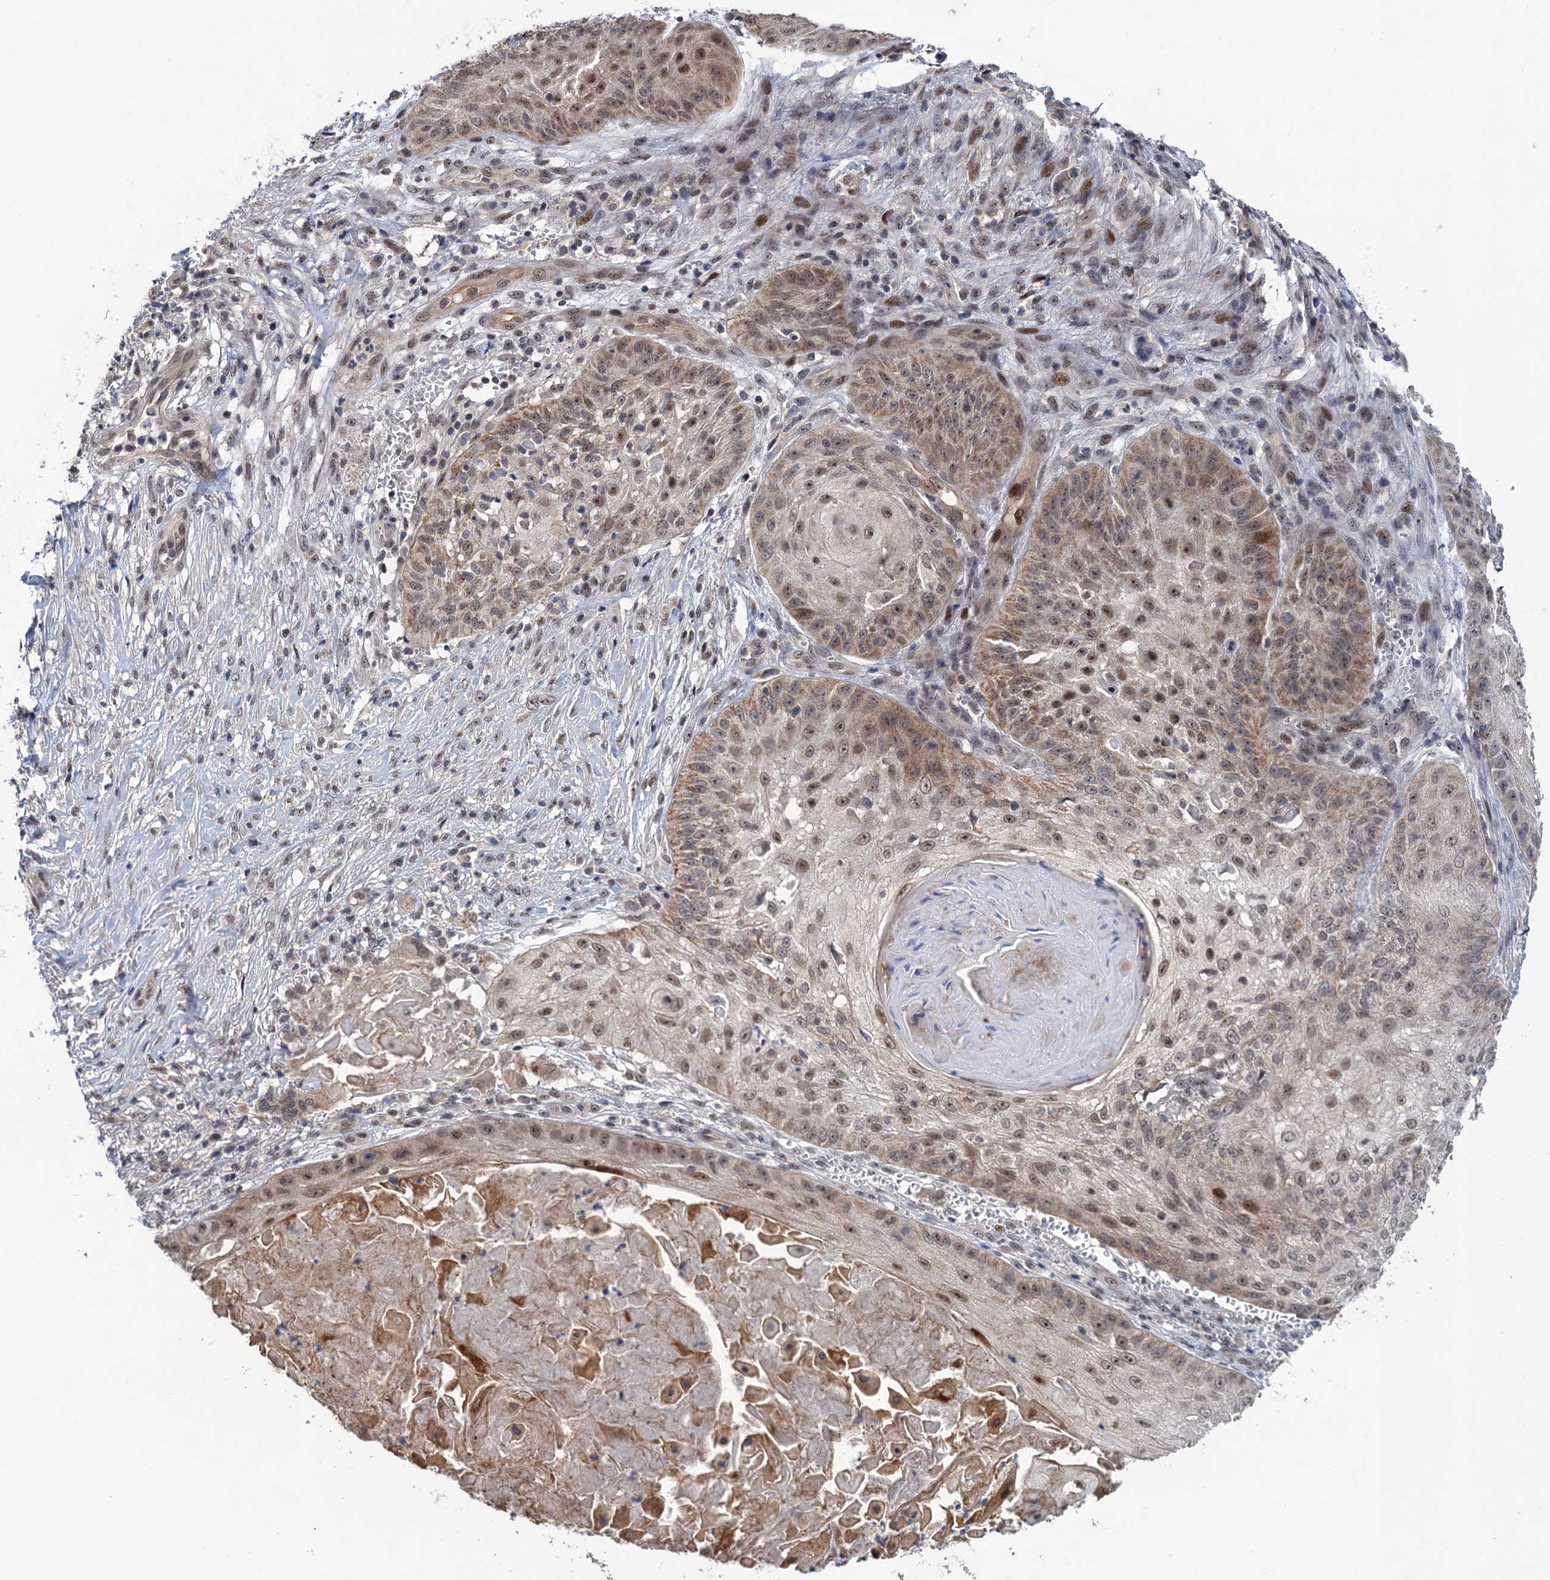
{"staining": {"intensity": "moderate", "quantity": "25%-75%", "location": "nuclear"}, "tissue": "skin cancer", "cell_type": "Tumor cells", "image_type": "cancer", "snomed": [{"axis": "morphology", "description": "Squamous cell carcinoma, NOS"}, {"axis": "topography", "description": "Skin"}], "caption": "Immunohistochemistry (IHC) photomicrograph of neoplastic tissue: skin squamous cell carcinoma stained using immunohistochemistry reveals medium levels of moderate protein expression localized specifically in the nuclear of tumor cells, appearing as a nuclear brown color.", "gene": "ZAR1L", "patient": {"sex": "male", "age": 70}}